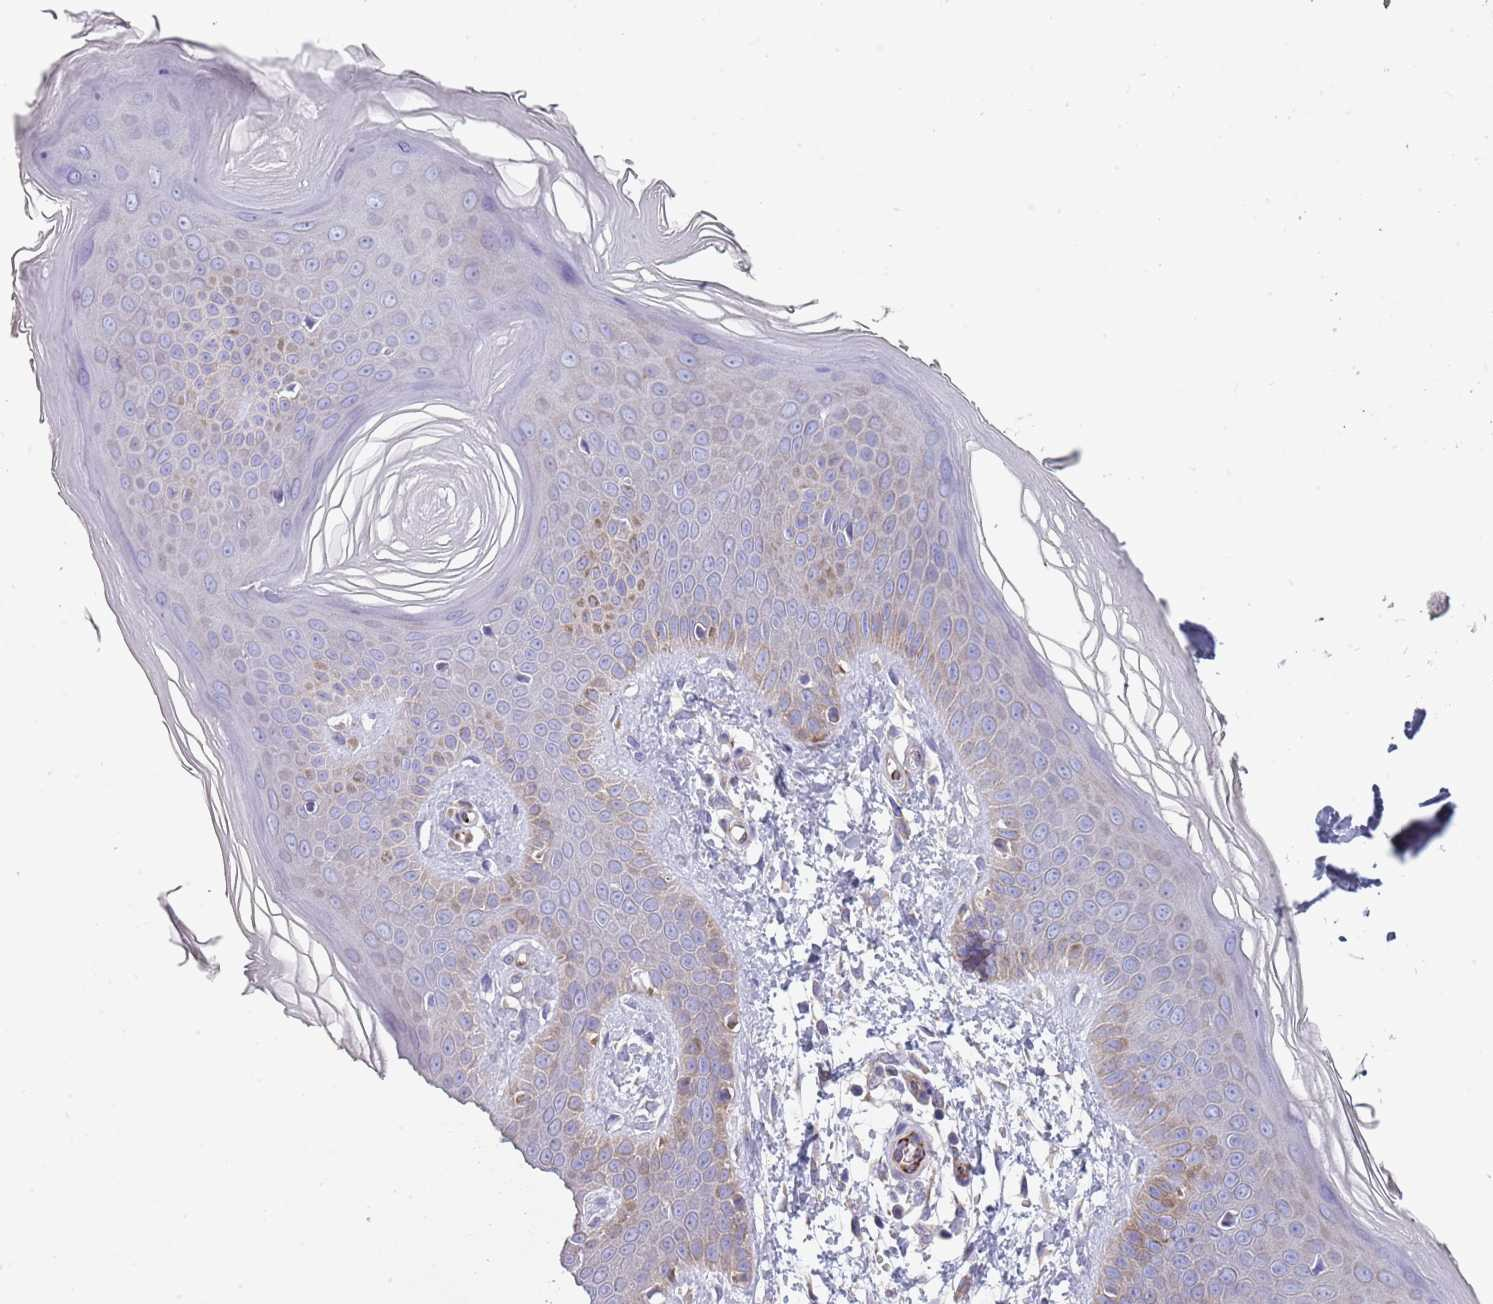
{"staining": {"intensity": "negative", "quantity": "none", "location": "none"}, "tissue": "skin", "cell_type": "Fibroblasts", "image_type": "normal", "snomed": [{"axis": "morphology", "description": "Normal tissue, NOS"}, {"axis": "topography", "description": "Skin"}], "caption": "The immunohistochemistry (IHC) photomicrograph has no significant expression in fibroblasts of skin.", "gene": "ZNF583", "patient": {"sex": "male", "age": 36}}